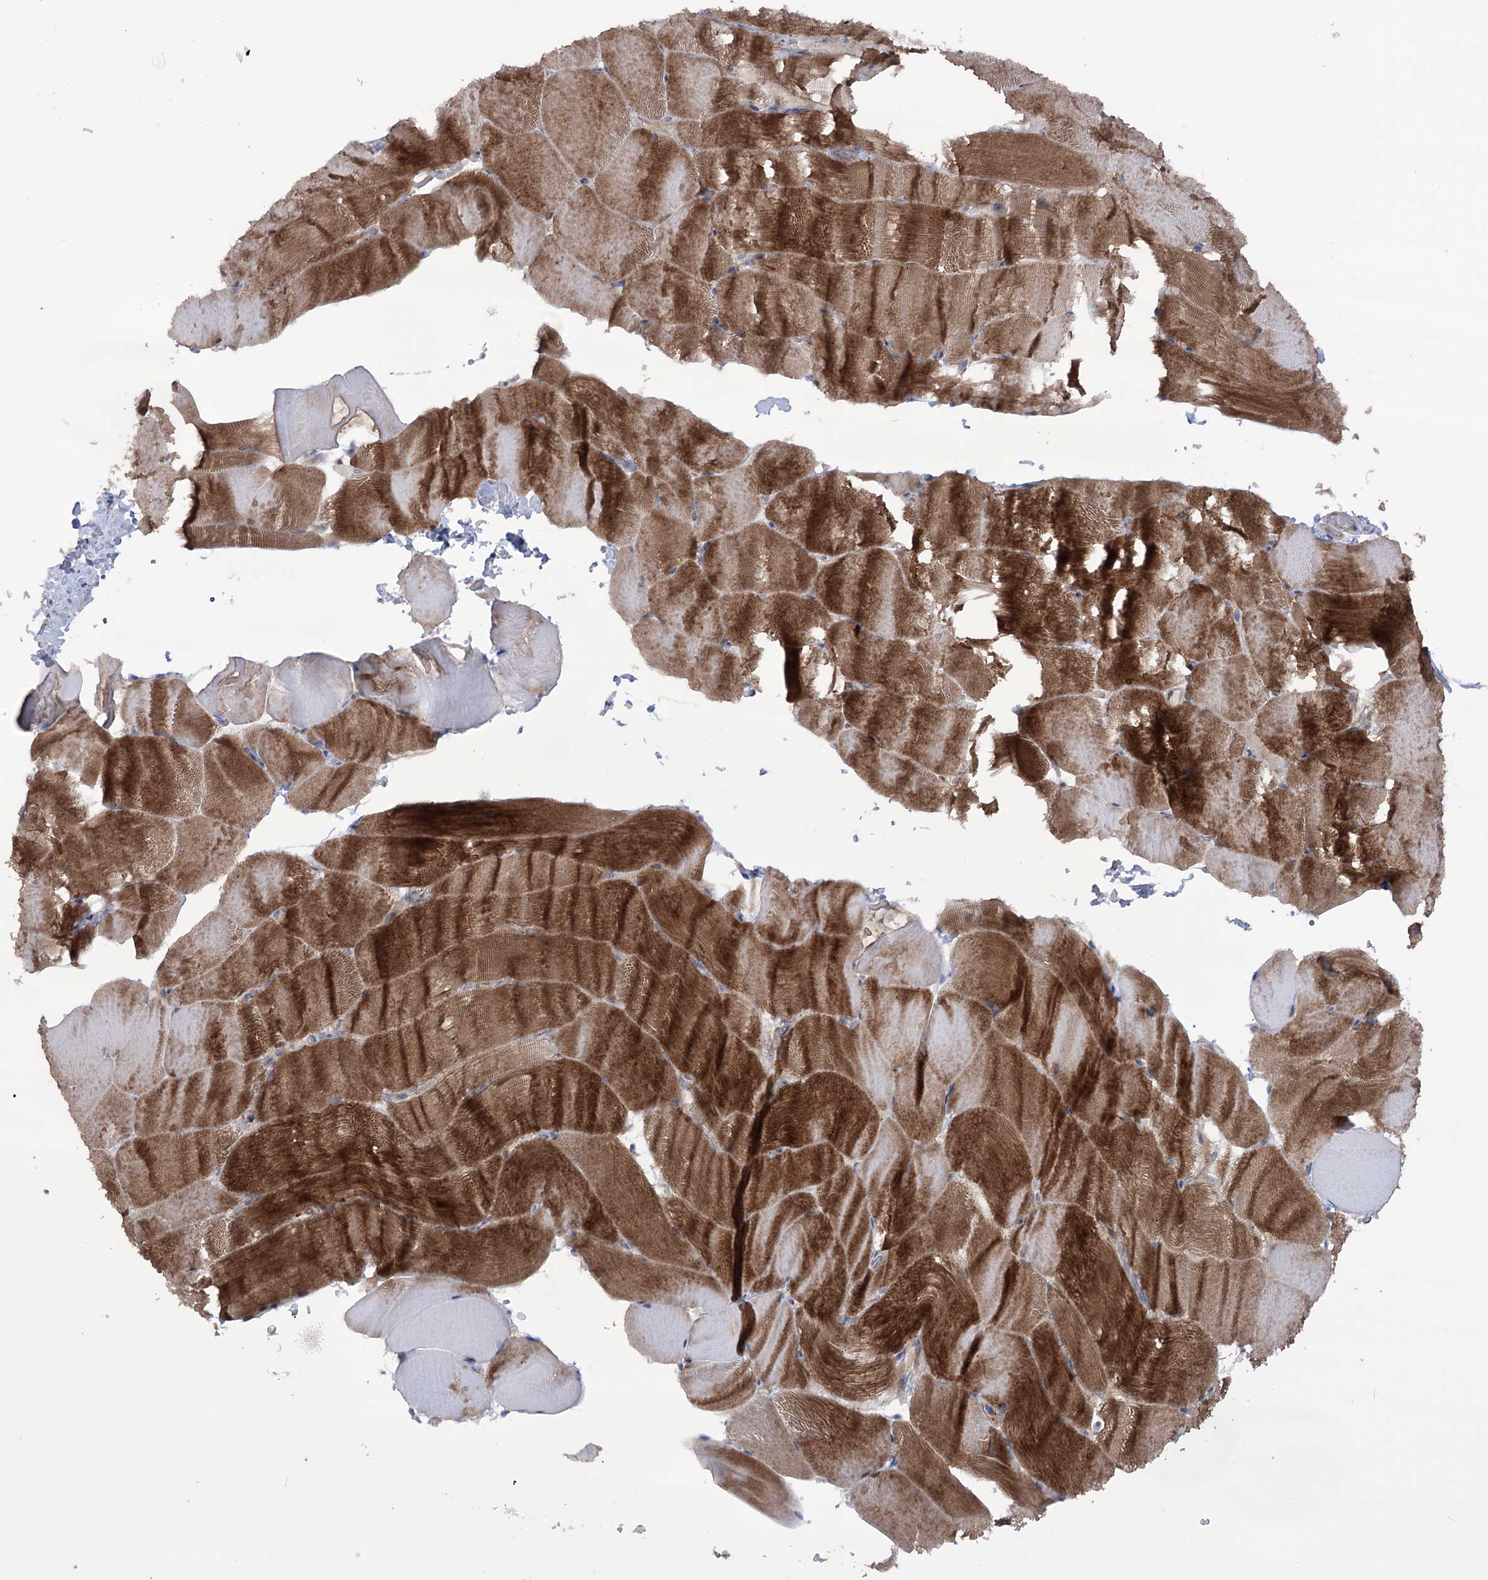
{"staining": {"intensity": "strong", "quantity": "25%-75%", "location": "cytoplasmic/membranous"}, "tissue": "skeletal muscle", "cell_type": "Myocytes", "image_type": "normal", "snomed": [{"axis": "morphology", "description": "Normal tissue, NOS"}, {"axis": "topography", "description": "Skeletal muscle"}, {"axis": "topography", "description": "Parathyroid gland"}], "caption": "IHC photomicrograph of normal human skeletal muscle stained for a protein (brown), which shows high levels of strong cytoplasmic/membranous staining in about 25%-75% of myocytes.", "gene": "TRIM71", "patient": {"sex": "female", "age": 37}}